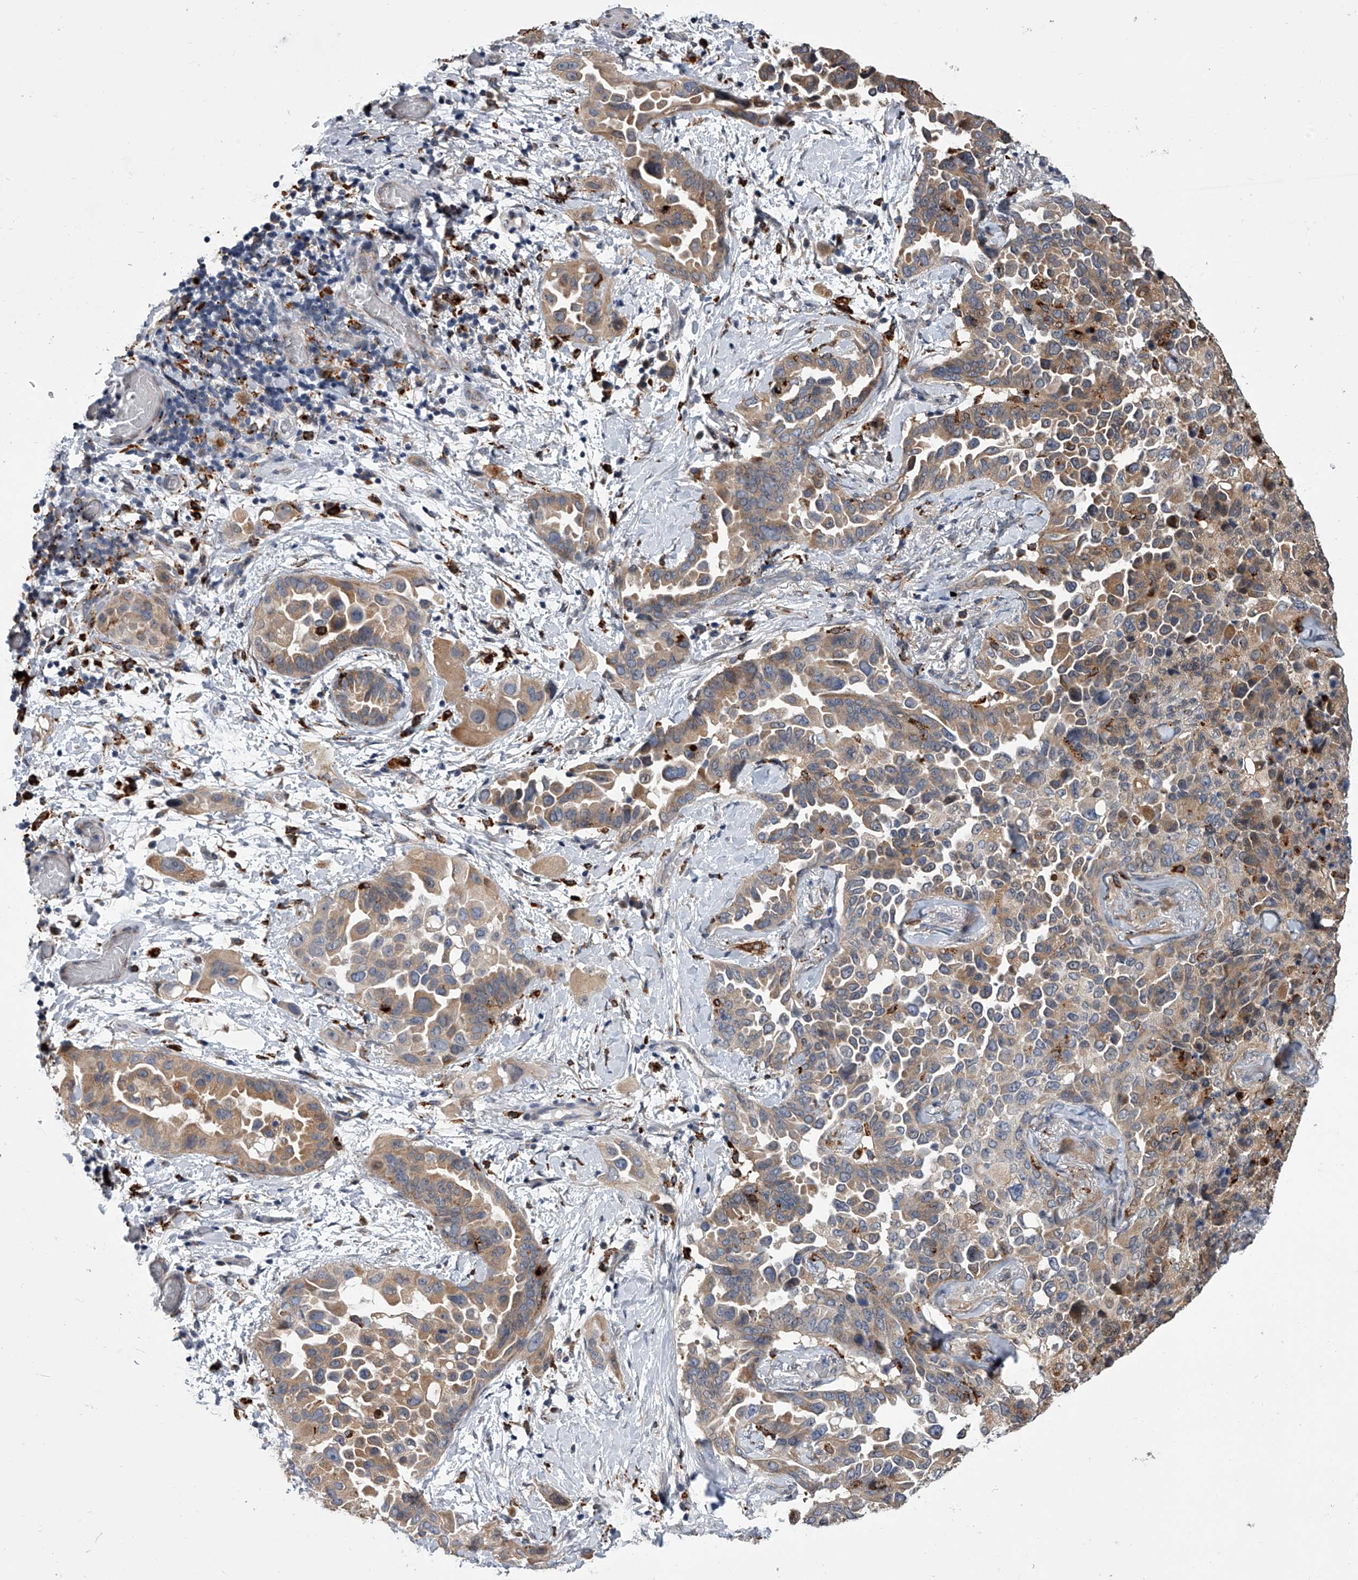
{"staining": {"intensity": "moderate", "quantity": ">75%", "location": "cytoplasmic/membranous"}, "tissue": "lung cancer", "cell_type": "Tumor cells", "image_type": "cancer", "snomed": [{"axis": "morphology", "description": "Adenocarcinoma, NOS"}, {"axis": "topography", "description": "Lung"}], "caption": "Adenocarcinoma (lung) tissue displays moderate cytoplasmic/membranous staining in about >75% of tumor cells, visualized by immunohistochemistry.", "gene": "TRIM8", "patient": {"sex": "female", "age": 67}}